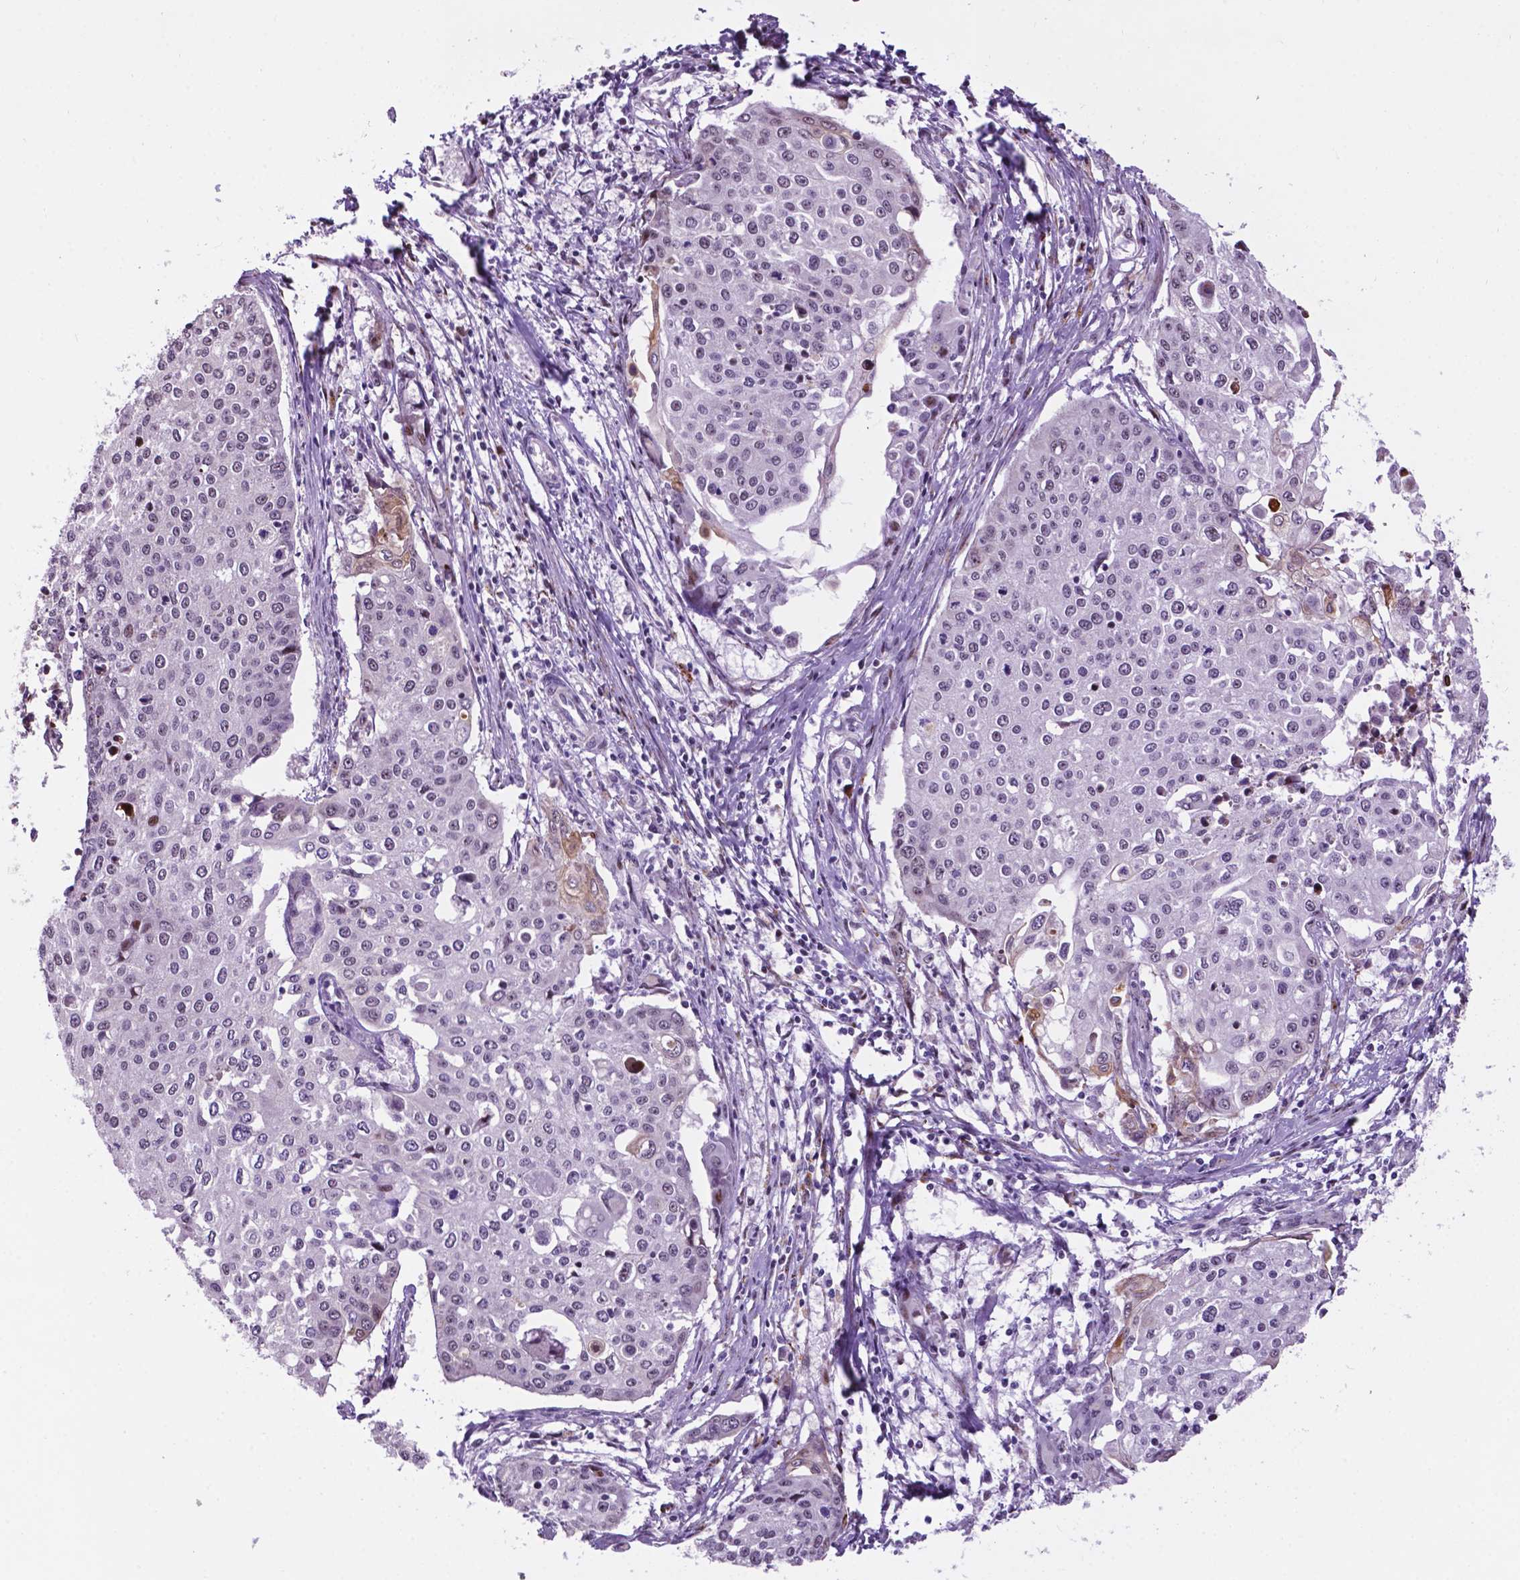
{"staining": {"intensity": "negative", "quantity": "none", "location": "none"}, "tissue": "cervical cancer", "cell_type": "Tumor cells", "image_type": "cancer", "snomed": [{"axis": "morphology", "description": "Squamous cell carcinoma, NOS"}, {"axis": "topography", "description": "Cervix"}], "caption": "The histopathology image shows no significant expression in tumor cells of cervical cancer. (Stains: DAB IHC with hematoxylin counter stain, Microscopy: brightfield microscopy at high magnification).", "gene": "SMAD3", "patient": {"sex": "female", "age": 38}}